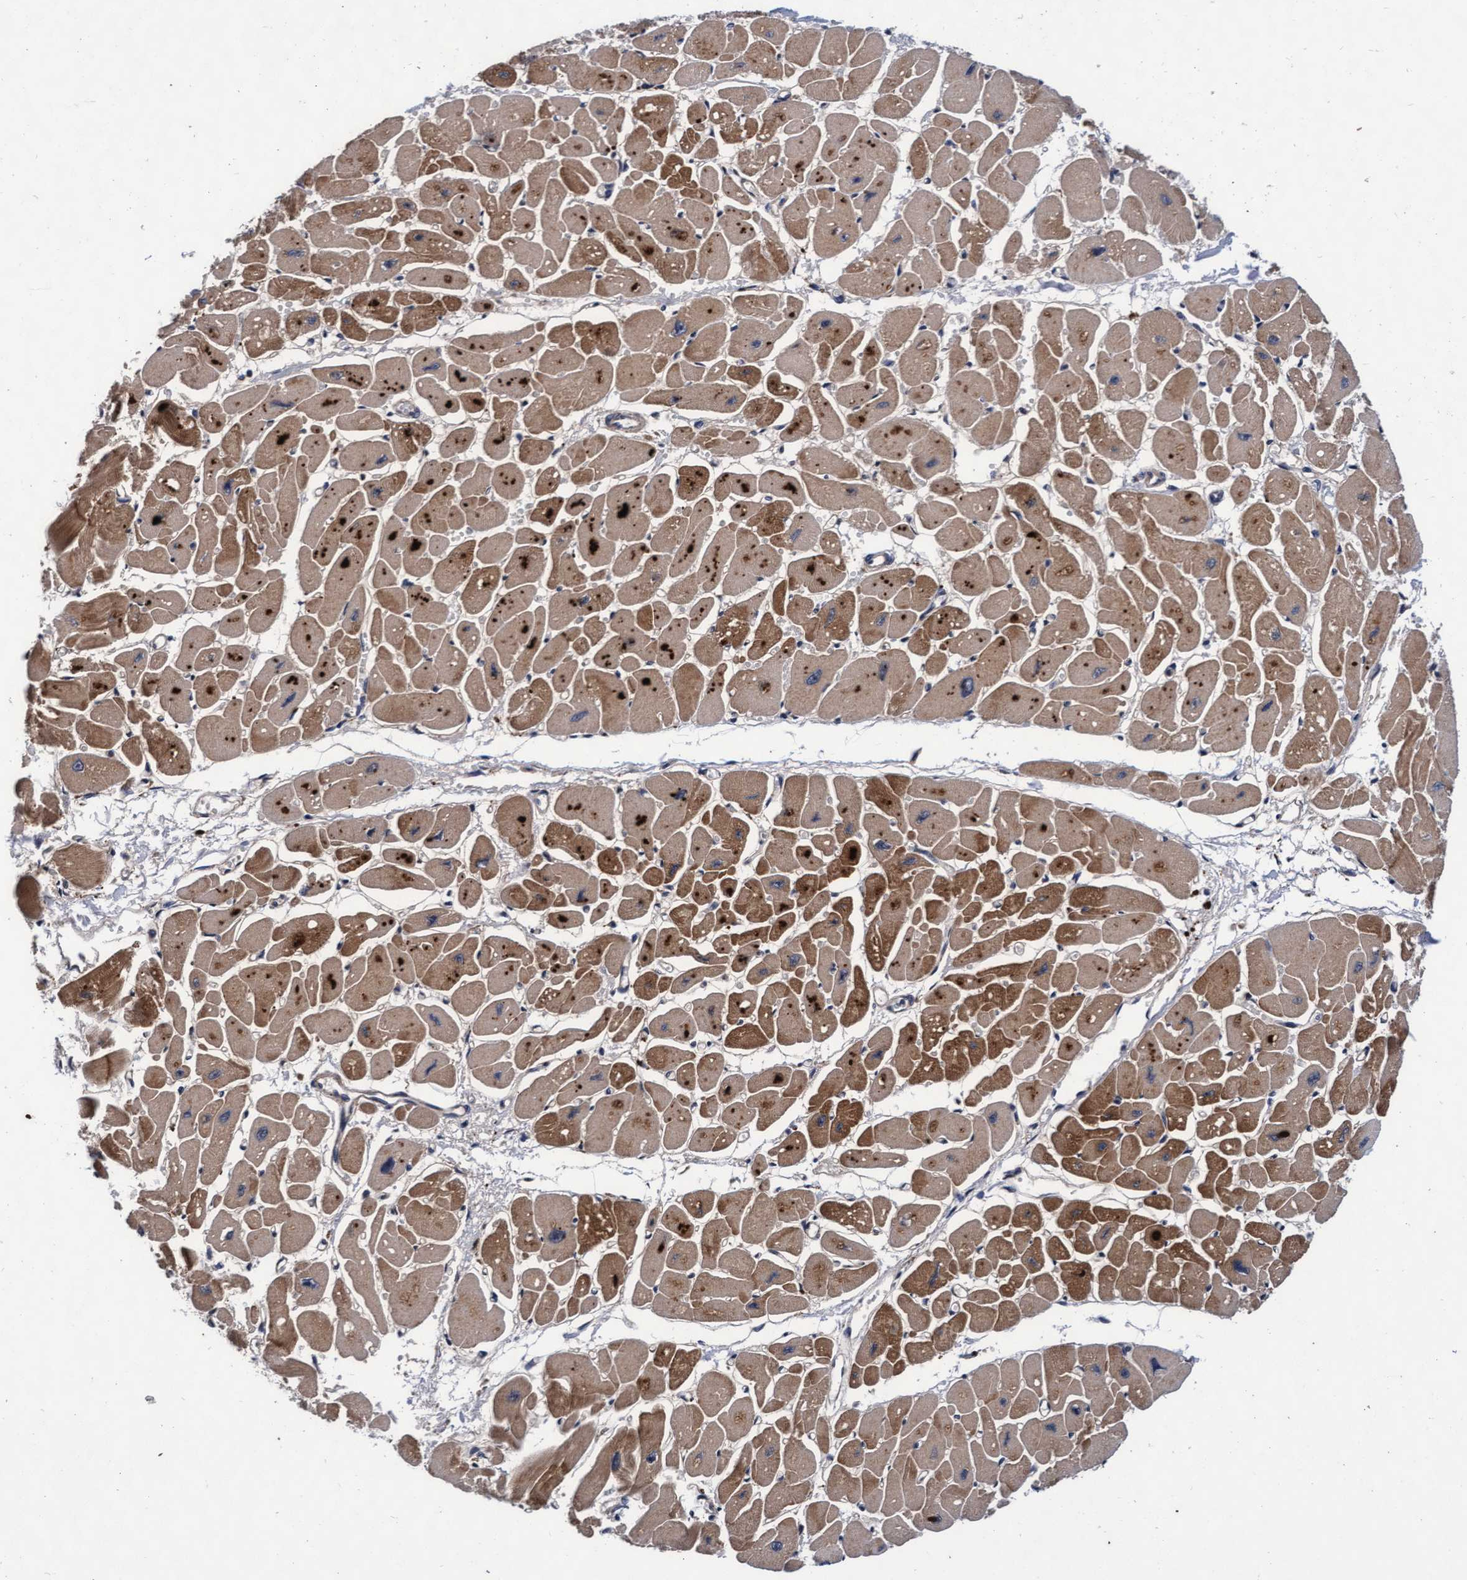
{"staining": {"intensity": "moderate", "quantity": ">75%", "location": "cytoplasmic/membranous"}, "tissue": "heart muscle", "cell_type": "Cardiomyocytes", "image_type": "normal", "snomed": [{"axis": "morphology", "description": "Normal tissue, NOS"}, {"axis": "topography", "description": "Heart"}], "caption": "Immunohistochemical staining of normal heart muscle exhibits medium levels of moderate cytoplasmic/membranous expression in approximately >75% of cardiomyocytes. (DAB (3,3'-diaminobenzidine) = brown stain, brightfield microscopy at high magnification).", "gene": "EFCAB13", "patient": {"sex": "female", "age": 54}}